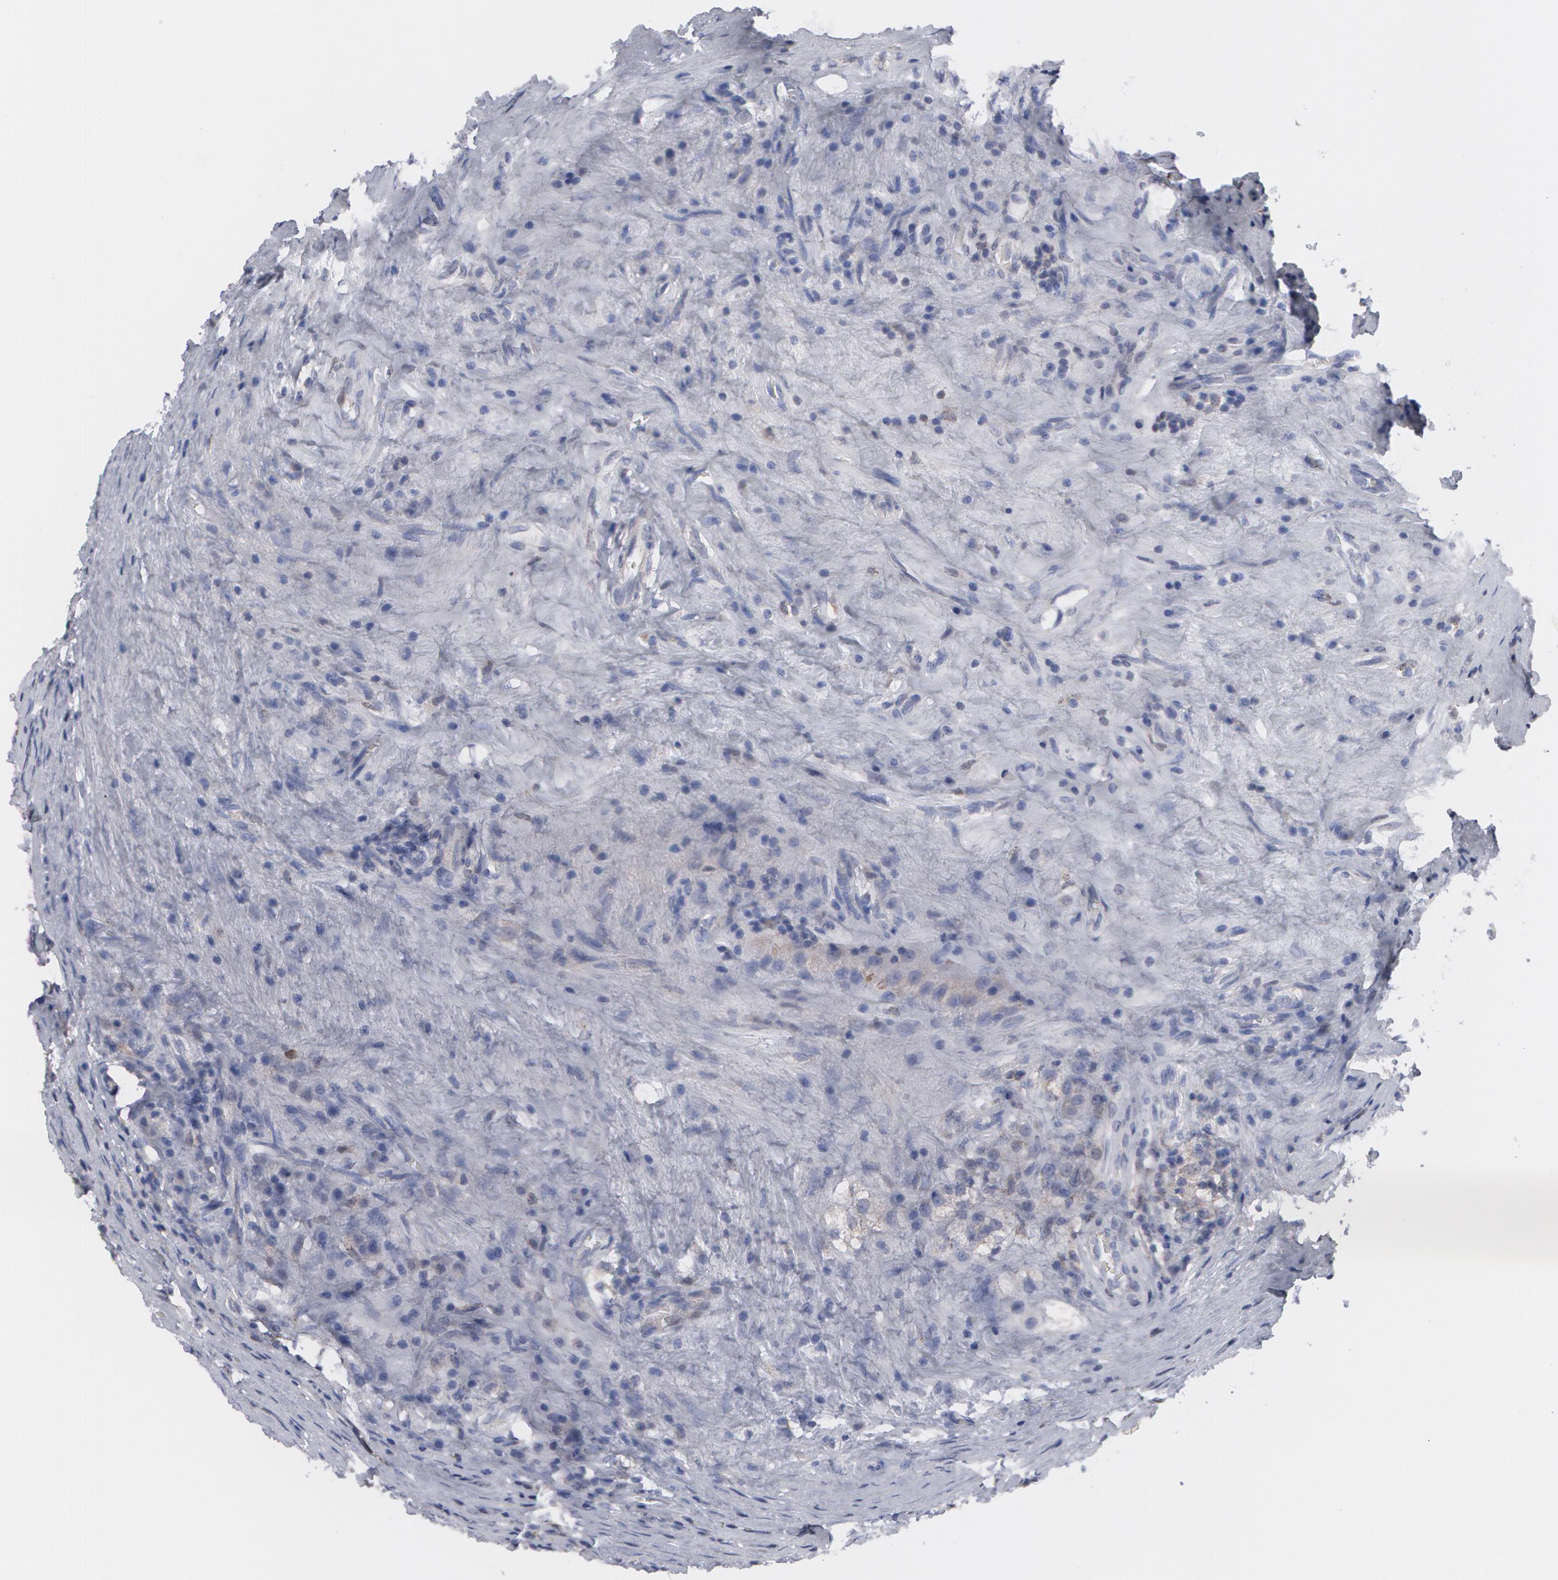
{"staining": {"intensity": "weak", "quantity": "25%-75%", "location": "cytoplasmic/membranous"}, "tissue": "testis cancer", "cell_type": "Tumor cells", "image_type": "cancer", "snomed": [{"axis": "morphology", "description": "Seminoma, NOS"}, {"axis": "topography", "description": "Testis"}], "caption": "The immunohistochemical stain labels weak cytoplasmic/membranous expression in tumor cells of seminoma (testis) tissue.", "gene": "CAT", "patient": {"sex": "male", "age": 34}}